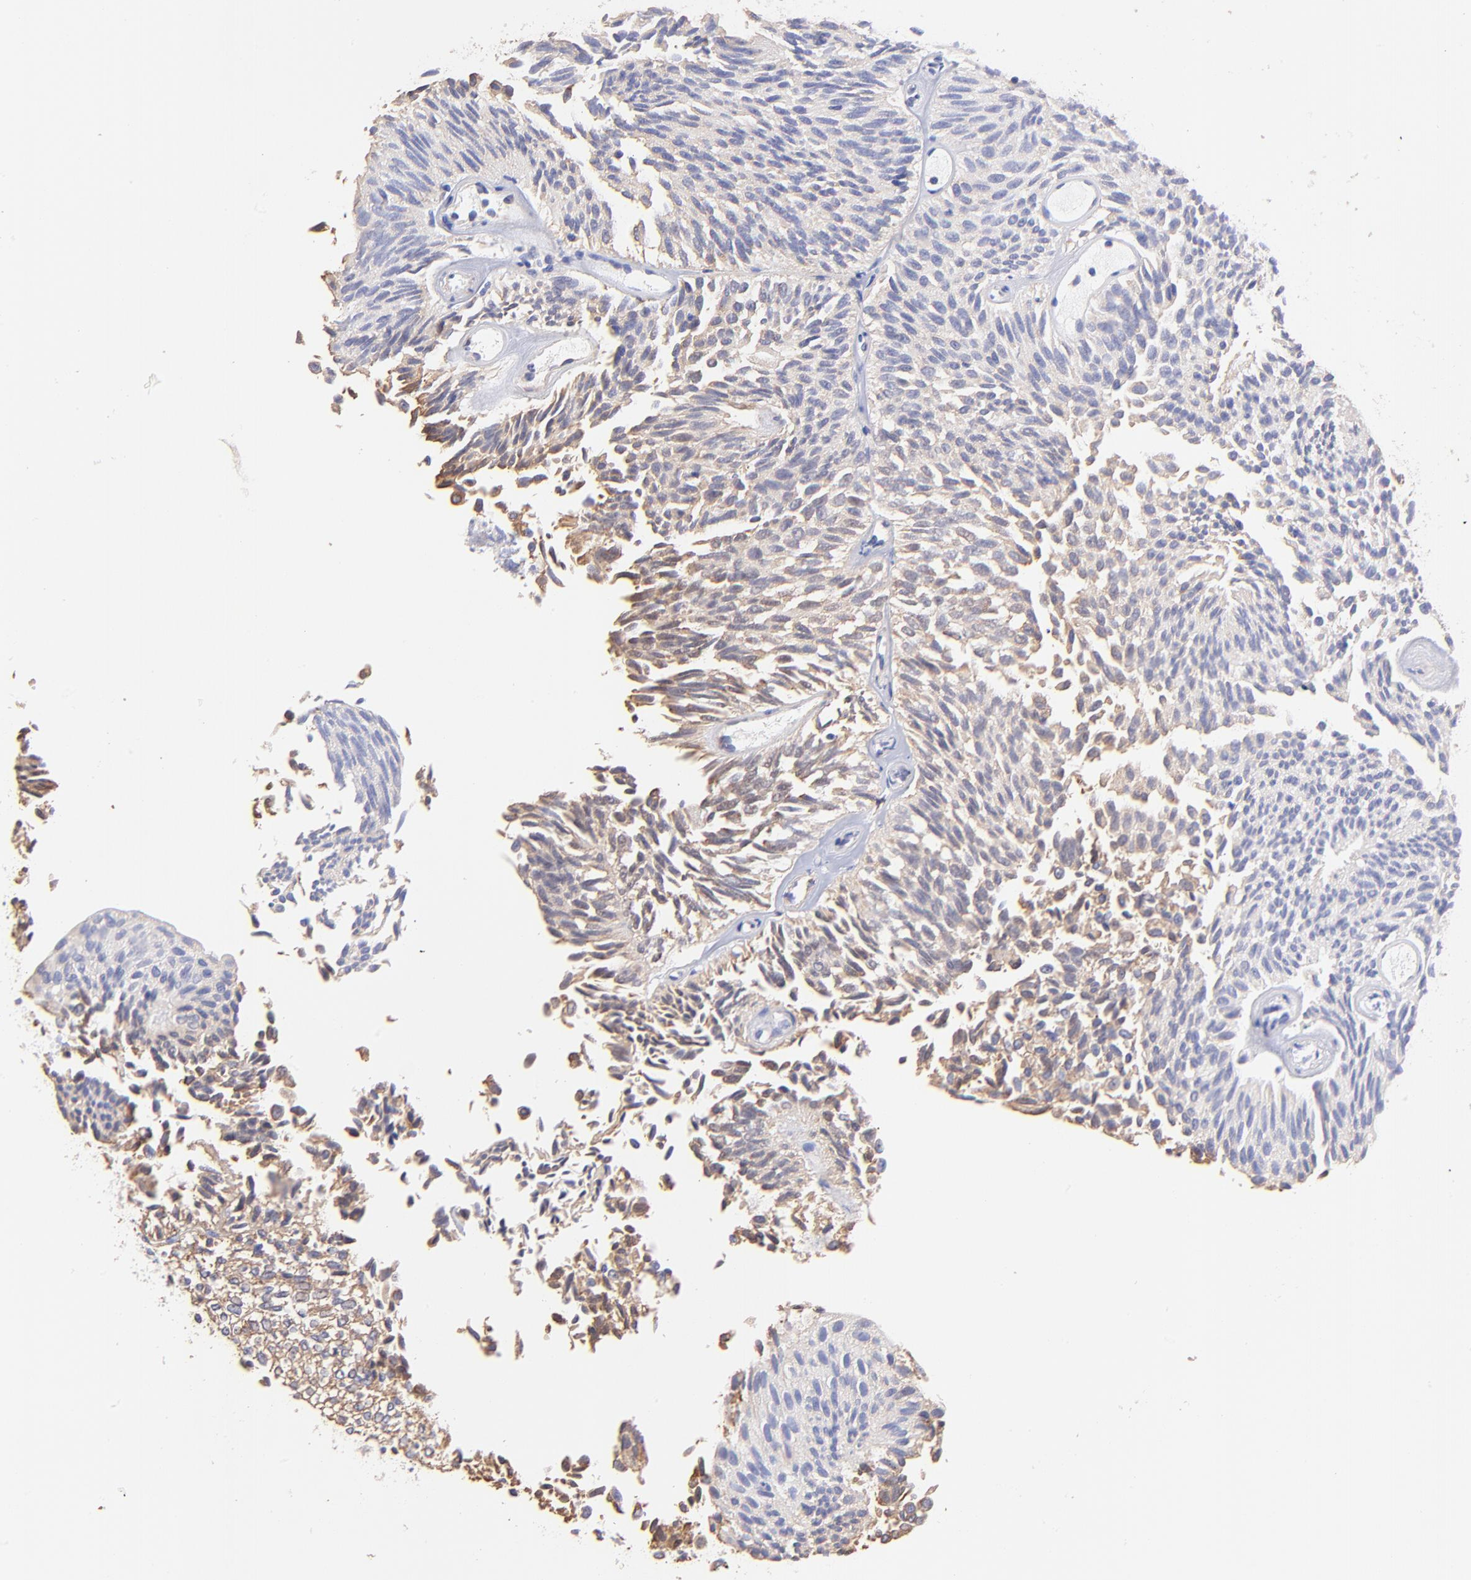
{"staining": {"intensity": "moderate", "quantity": ">75%", "location": "cytoplasmic/membranous"}, "tissue": "urothelial cancer", "cell_type": "Tumor cells", "image_type": "cancer", "snomed": [{"axis": "morphology", "description": "Urothelial carcinoma, Low grade"}, {"axis": "topography", "description": "Urinary bladder"}], "caption": "Moderate cytoplasmic/membranous expression for a protein is identified in approximately >75% of tumor cells of urothelial carcinoma (low-grade) using immunohistochemistry (IHC).", "gene": "RPL30", "patient": {"sex": "male", "age": 76}}